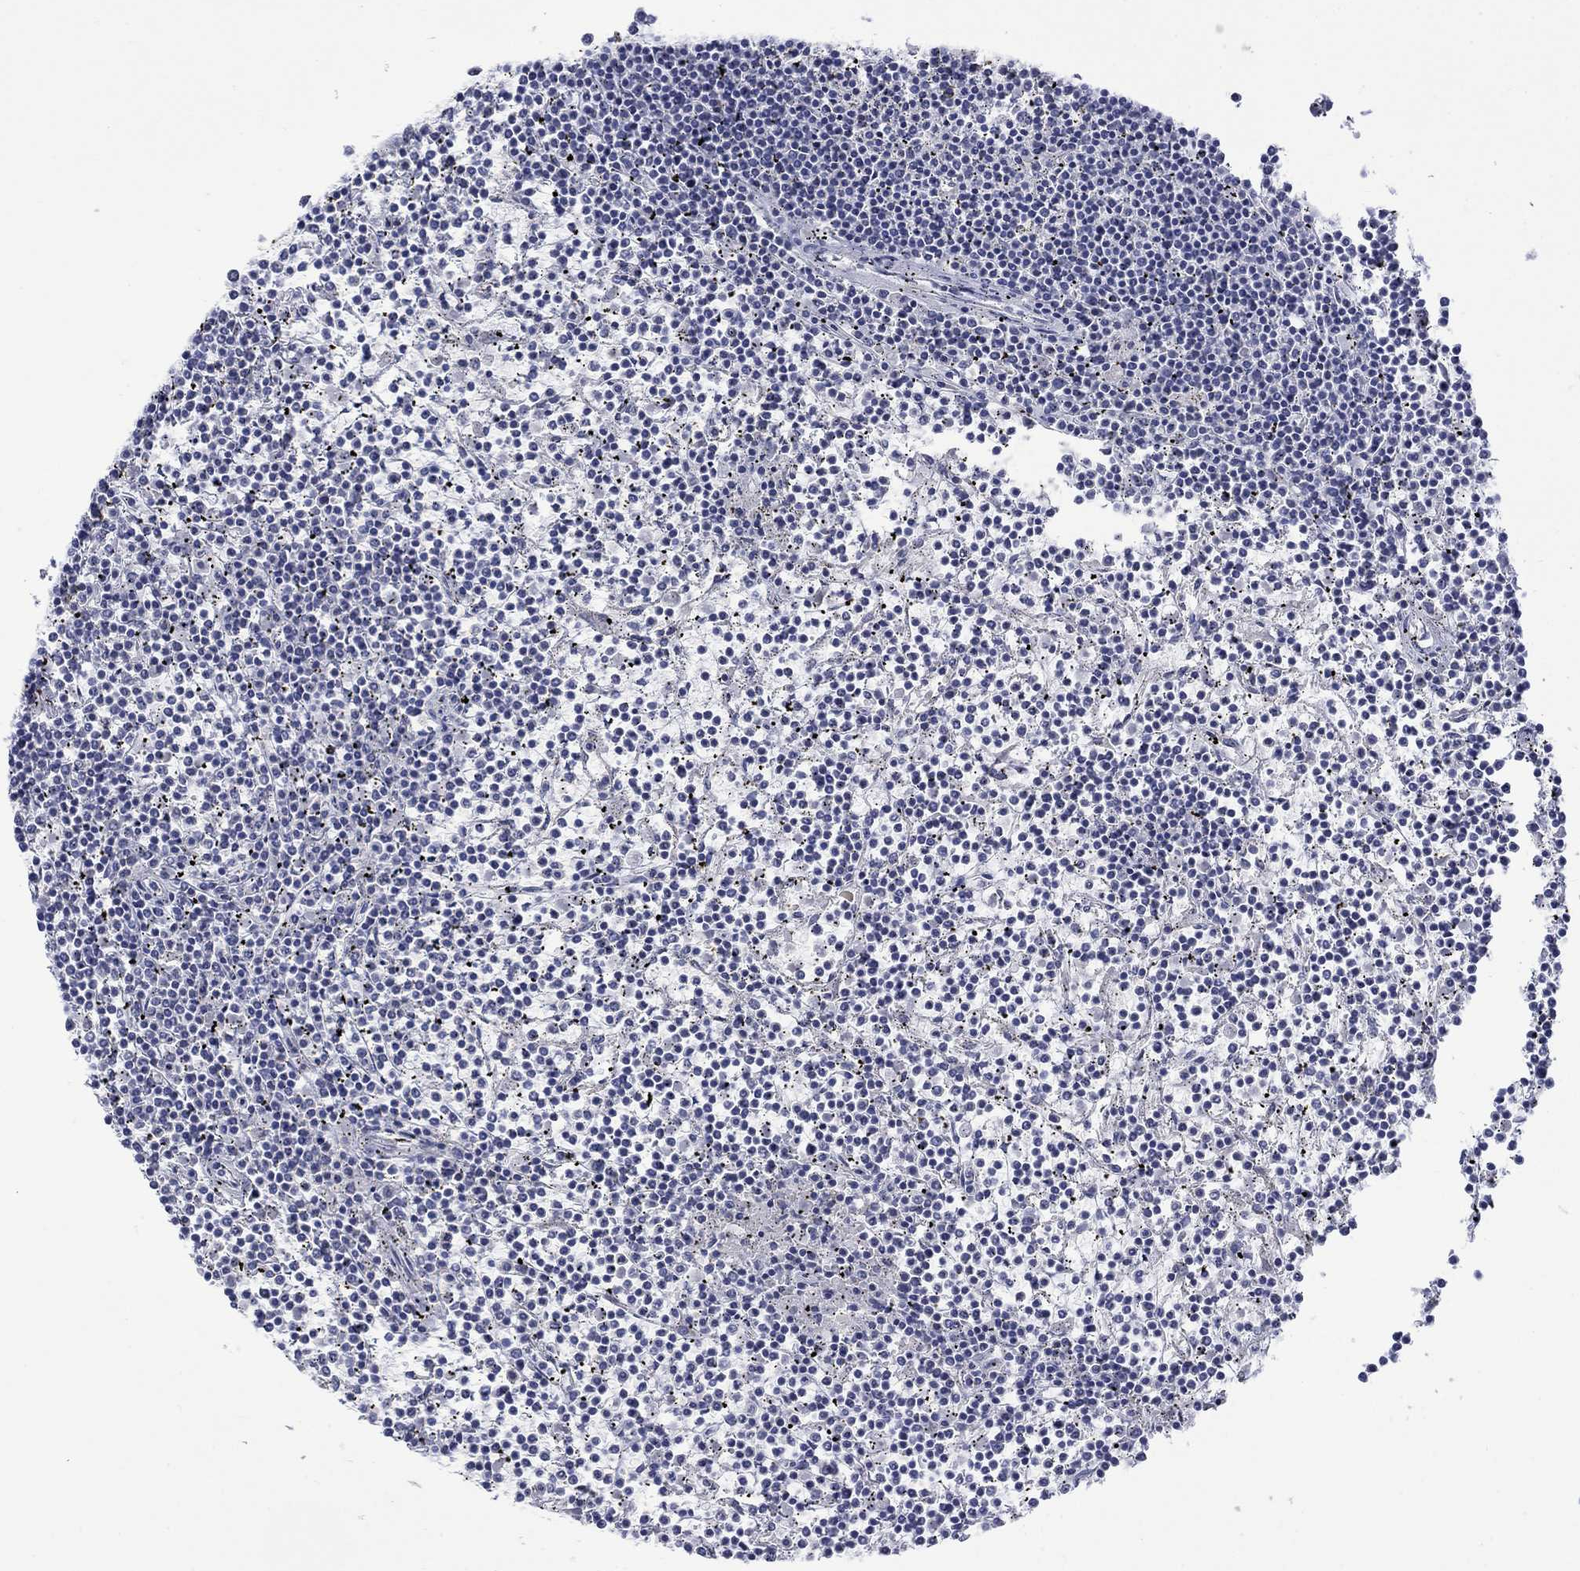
{"staining": {"intensity": "negative", "quantity": "none", "location": "none"}, "tissue": "lymphoma", "cell_type": "Tumor cells", "image_type": "cancer", "snomed": [{"axis": "morphology", "description": "Malignant lymphoma, non-Hodgkin's type, Low grade"}, {"axis": "topography", "description": "Spleen"}], "caption": "IHC of lymphoma reveals no staining in tumor cells. (DAB immunohistochemistry (IHC) with hematoxylin counter stain).", "gene": "CISD1", "patient": {"sex": "female", "age": 19}}